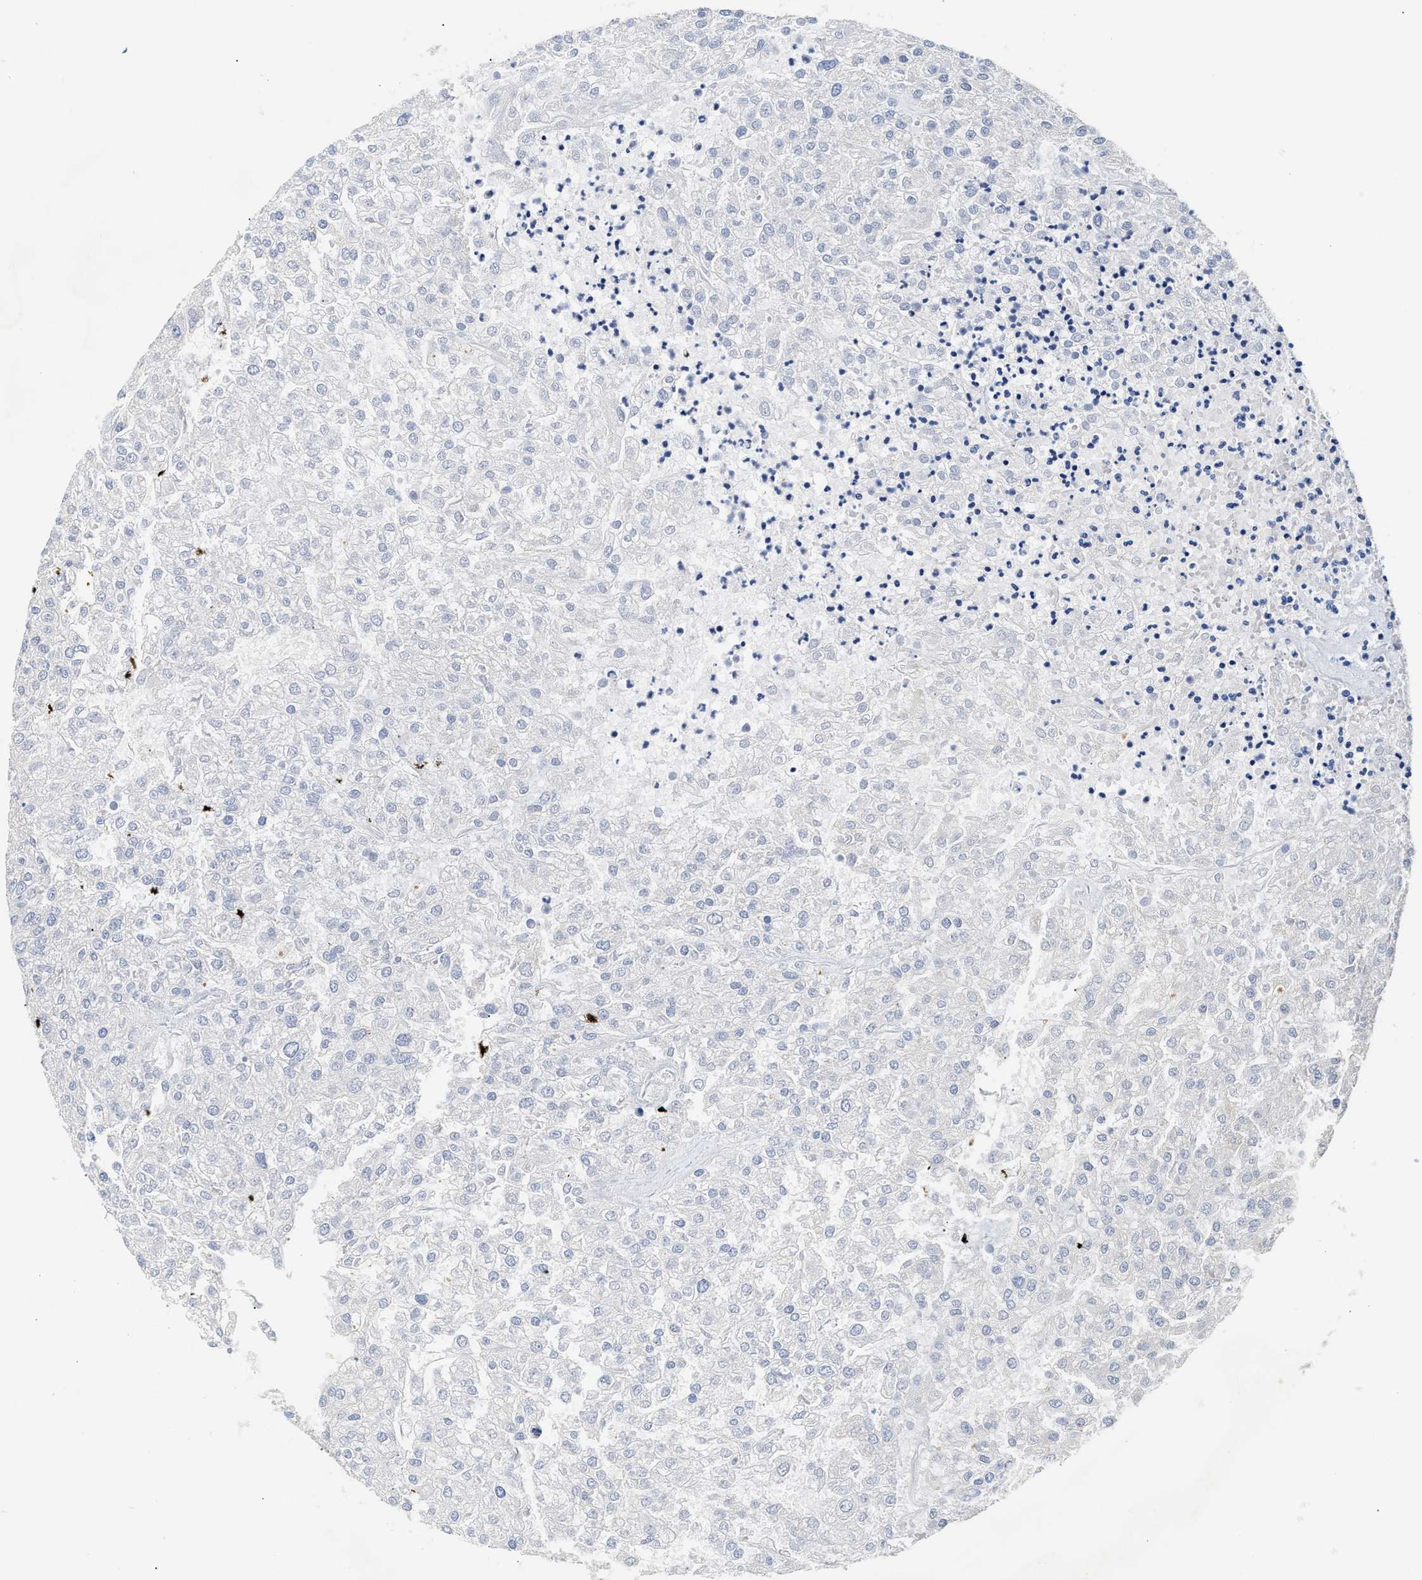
{"staining": {"intensity": "negative", "quantity": "none", "location": "none"}, "tissue": "renal cancer", "cell_type": "Tumor cells", "image_type": "cancer", "snomed": [{"axis": "morphology", "description": "Adenocarcinoma, NOS"}, {"axis": "topography", "description": "Kidney"}], "caption": "High magnification brightfield microscopy of renal adenocarcinoma stained with DAB (brown) and counterstained with hematoxylin (blue): tumor cells show no significant positivity.", "gene": "ACADVL", "patient": {"sex": "female", "age": 54}}